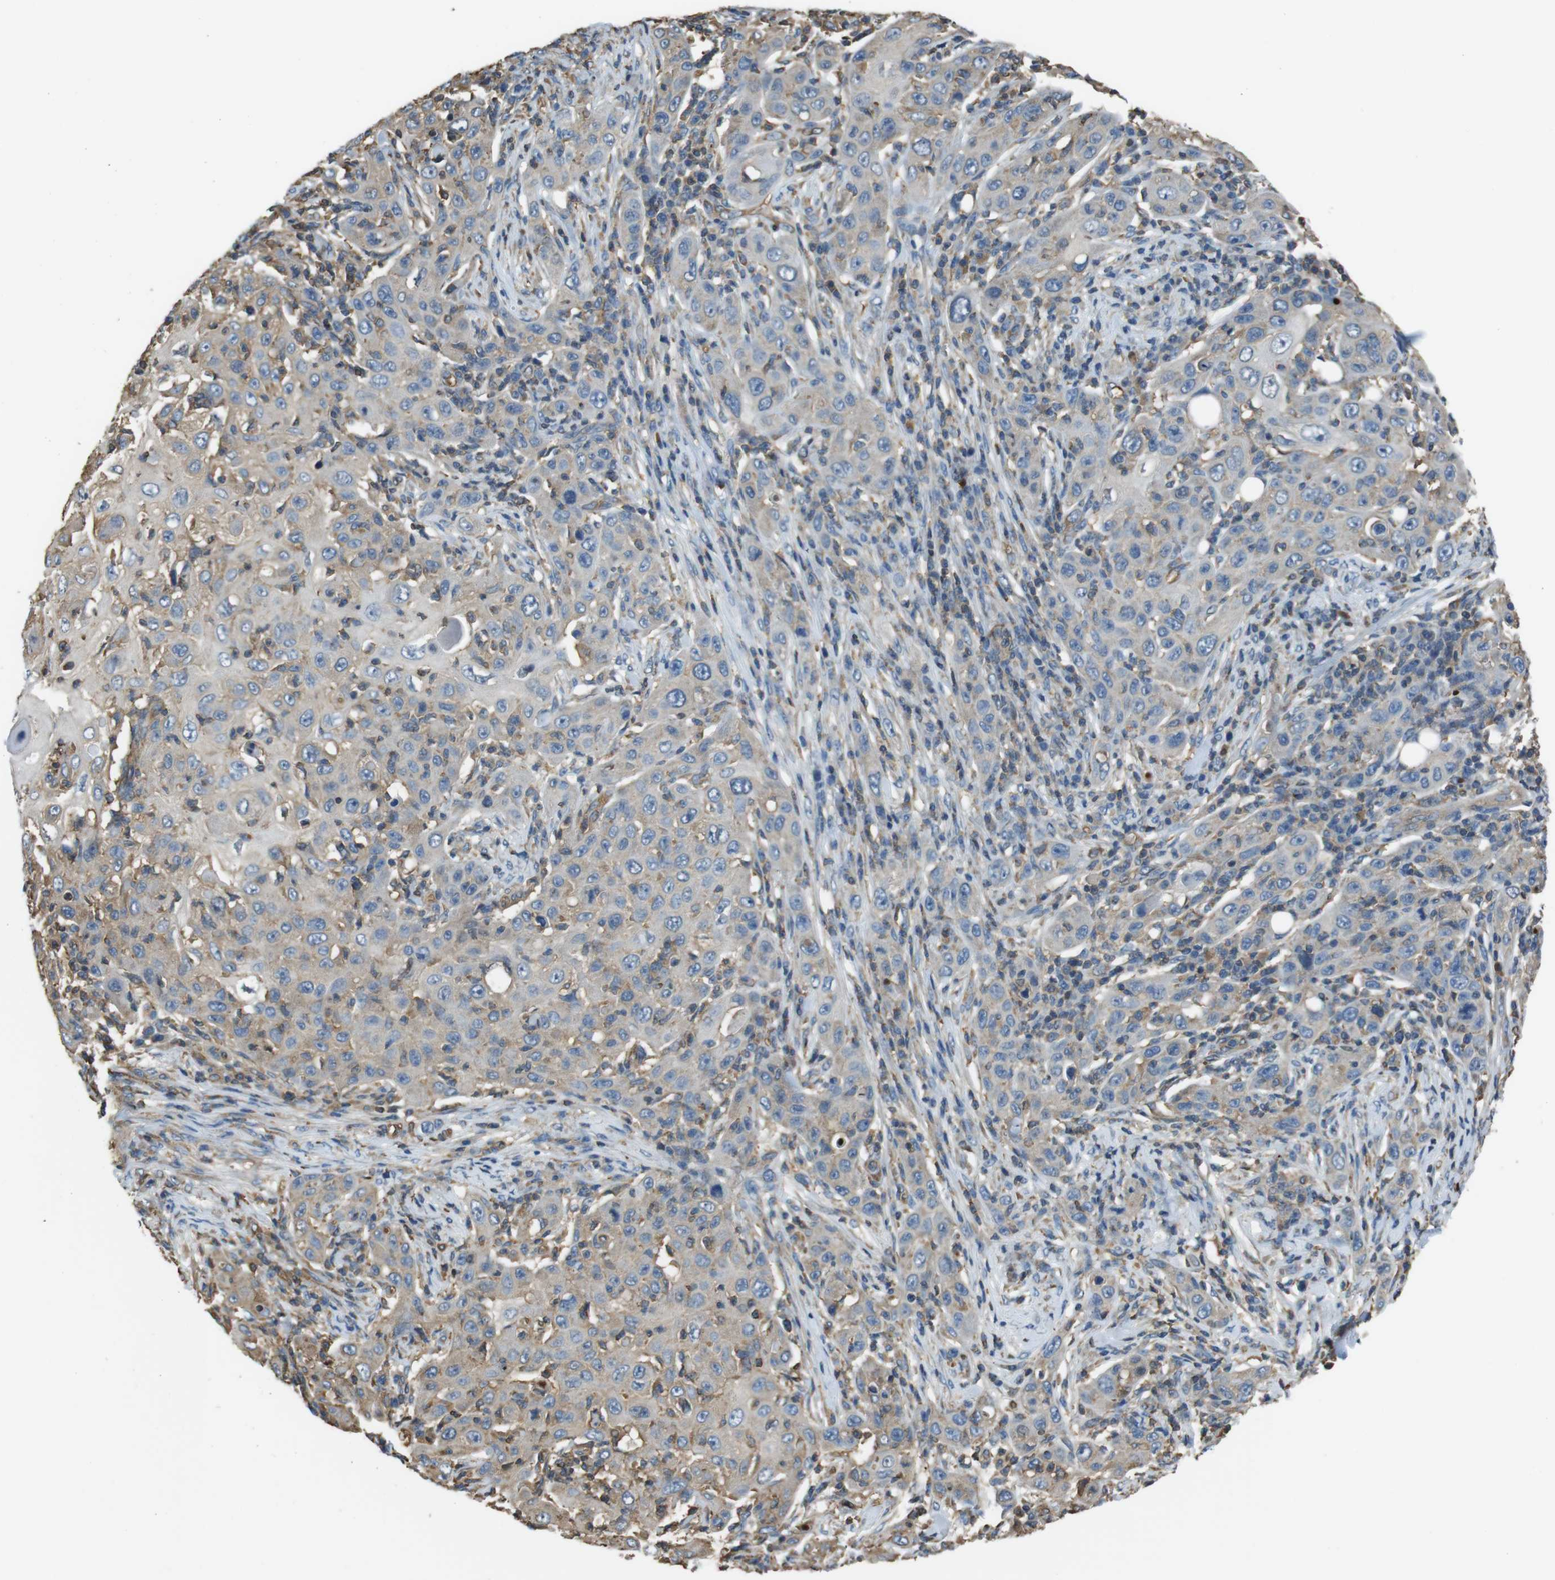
{"staining": {"intensity": "weak", "quantity": "25%-75%", "location": "cytoplasmic/membranous"}, "tissue": "skin cancer", "cell_type": "Tumor cells", "image_type": "cancer", "snomed": [{"axis": "morphology", "description": "Squamous cell carcinoma, NOS"}, {"axis": "topography", "description": "Skin"}], "caption": "The immunohistochemical stain highlights weak cytoplasmic/membranous staining in tumor cells of skin cancer tissue.", "gene": "FCAR", "patient": {"sex": "female", "age": 88}}